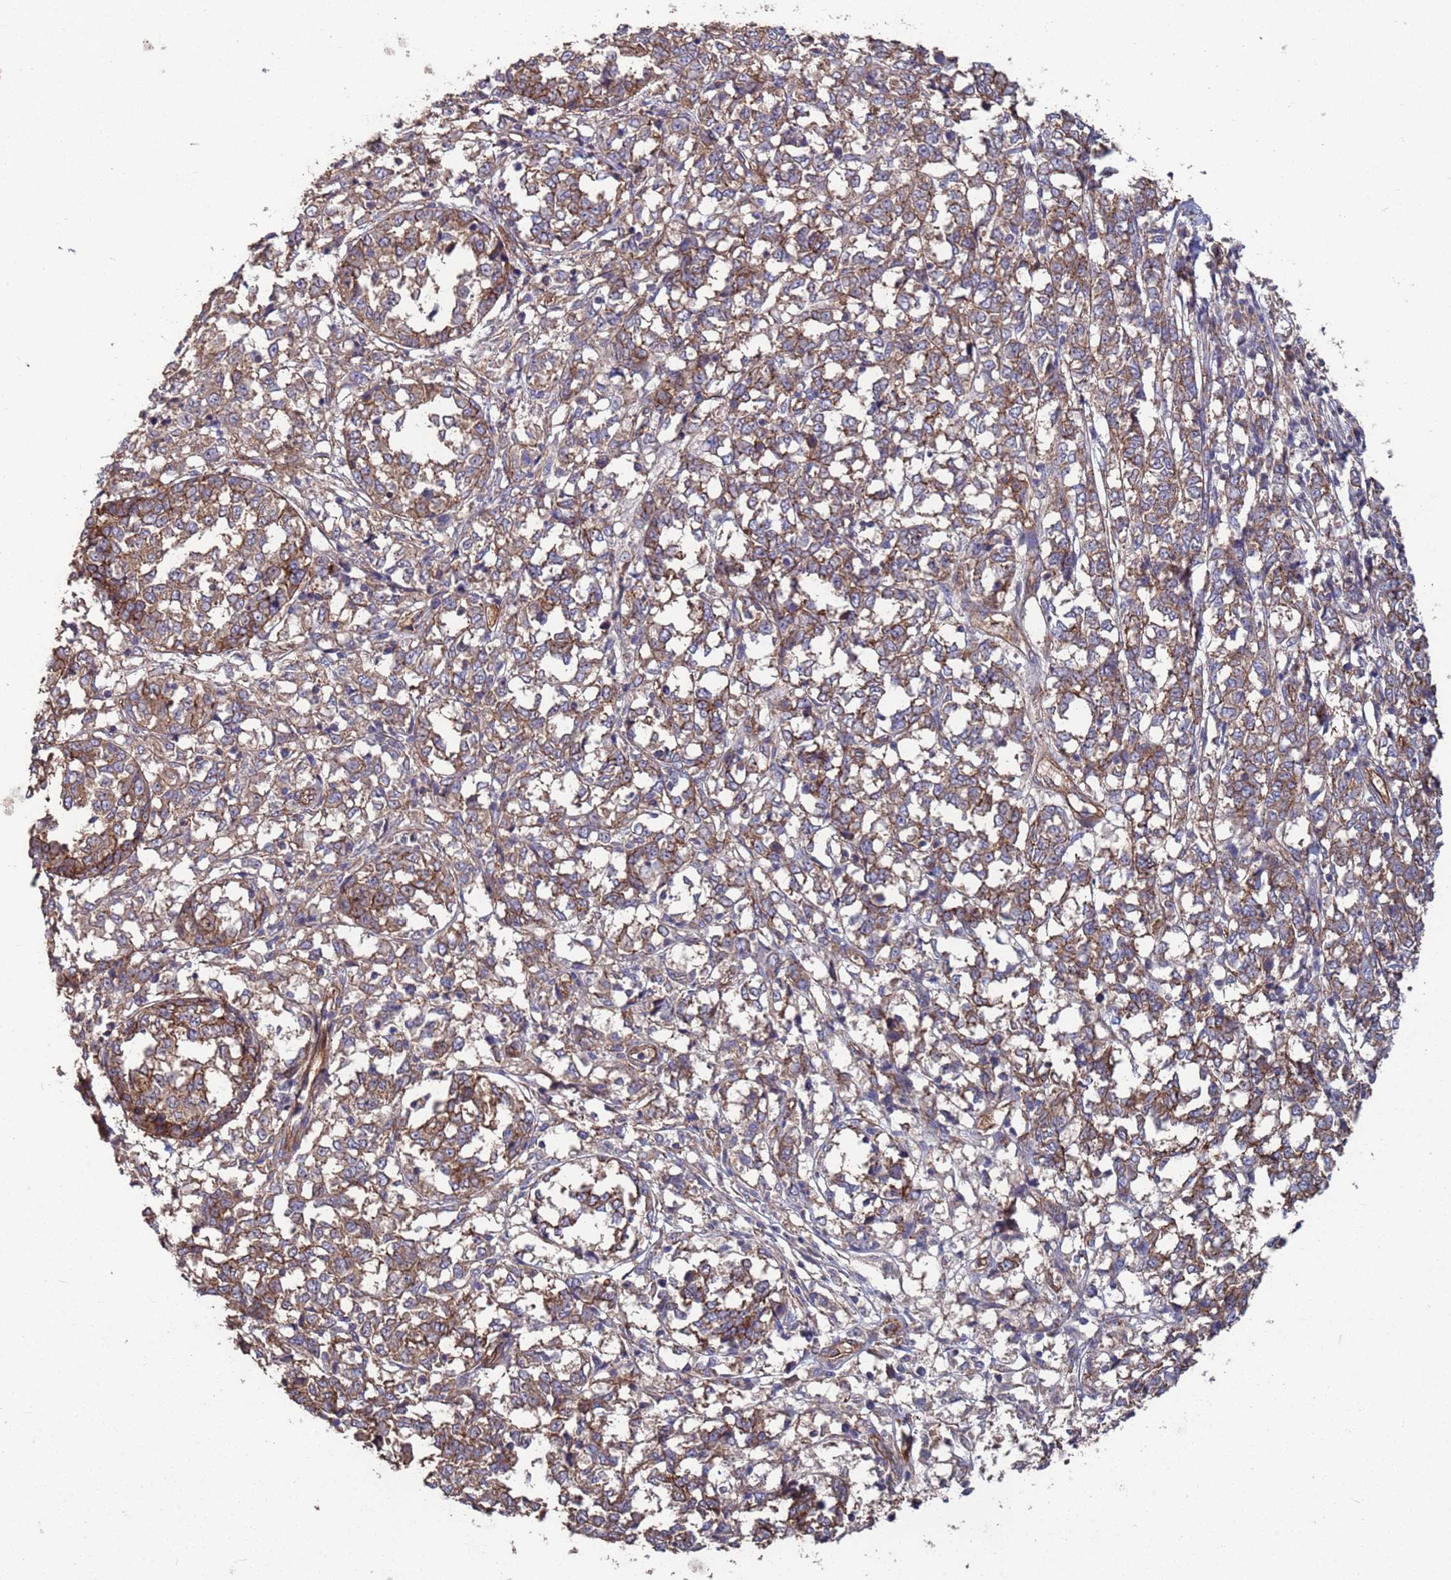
{"staining": {"intensity": "moderate", "quantity": ">75%", "location": "cytoplasmic/membranous"}, "tissue": "melanoma", "cell_type": "Tumor cells", "image_type": "cancer", "snomed": [{"axis": "morphology", "description": "Malignant melanoma, NOS"}, {"axis": "topography", "description": "Skin"}], "caption": "The image exhibits staining of malignant melanoma, revealing moderate cytoplasmic/membranous protein staining (brown color) within tumor cells. (Stains: DAB in brown, nuclei in blue, Microscopy: brightfield microscopy at high magnification).", "gene": "NDUFAF6", "patient": {"sex": "female", "age": 72}}